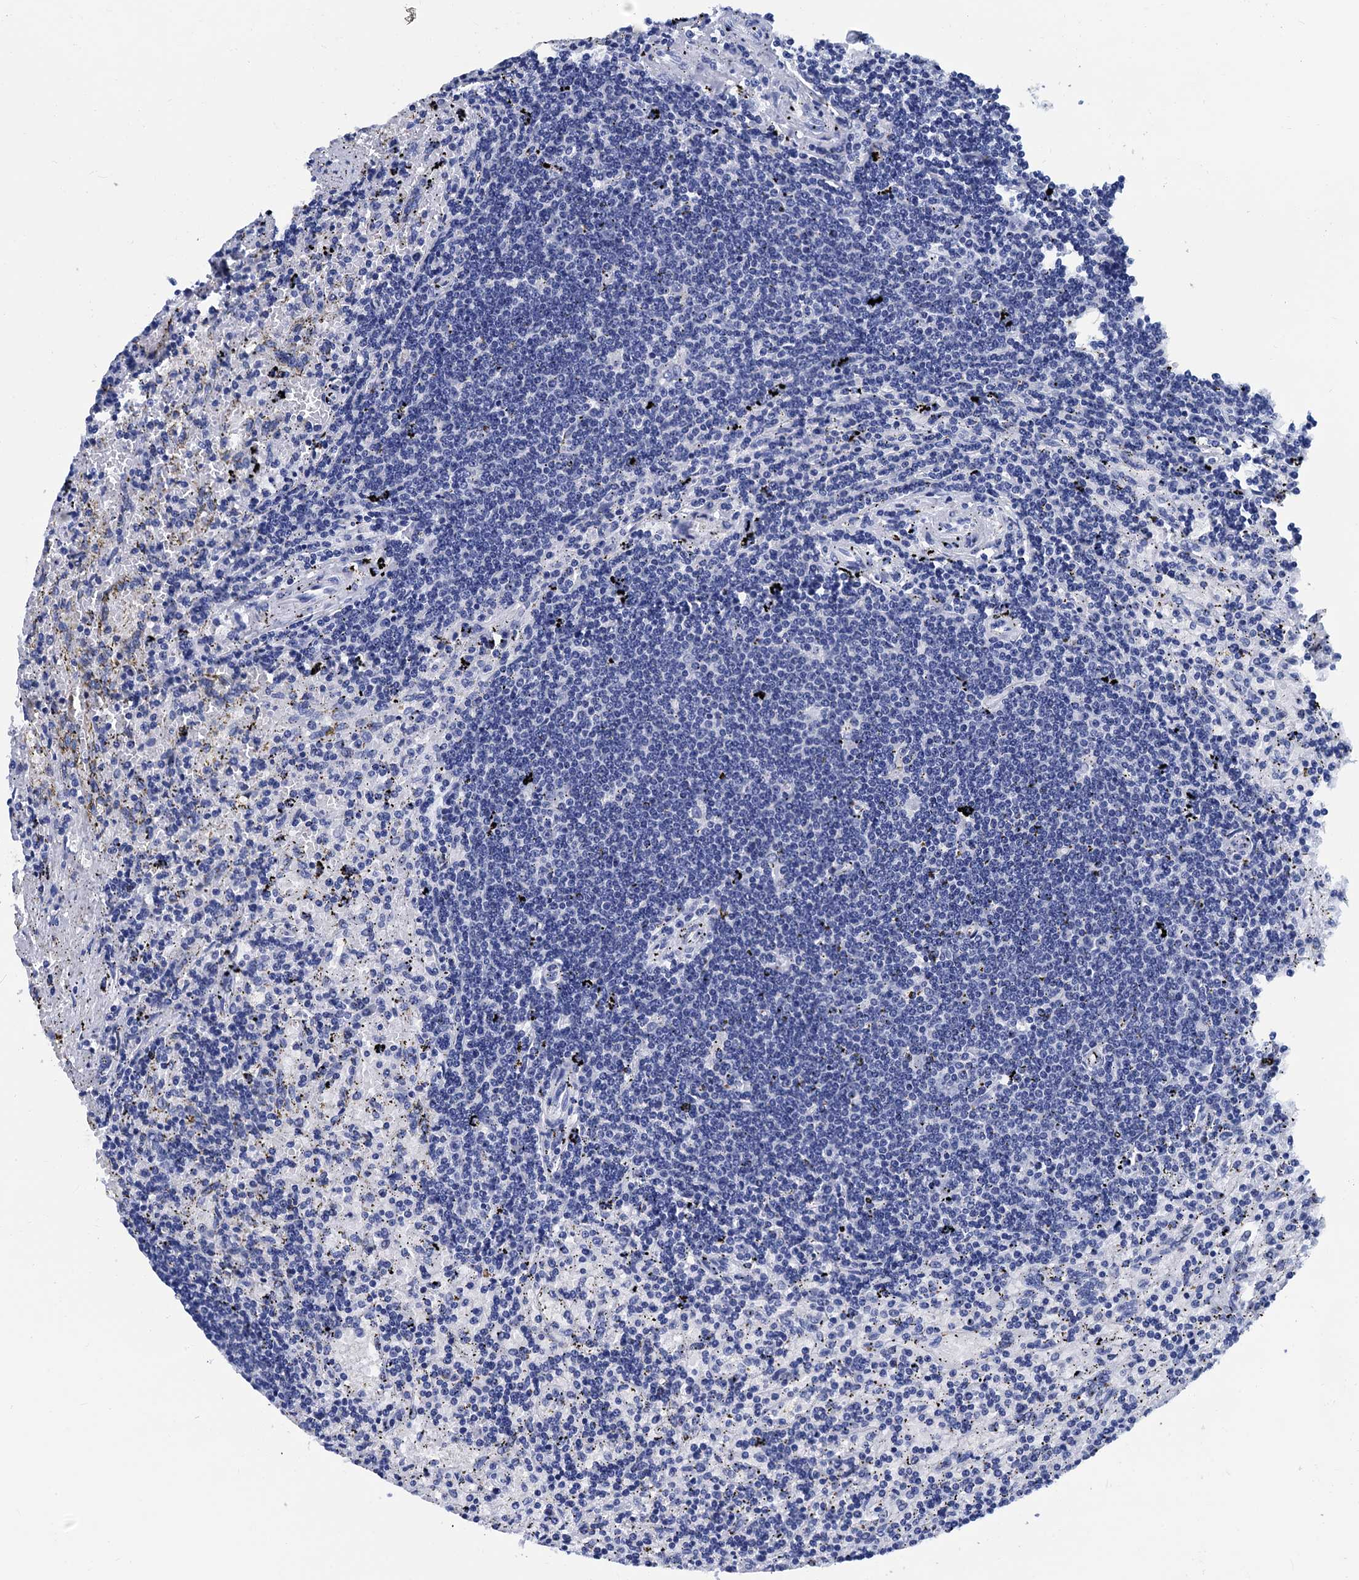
{"staining": {"intensity": "negative", "quantity": "none", "location": "none"}, "tissue": "lymphoma", "cell_type": "Tumor cells", "image_type": "cancer", "snomed": [{"axis": "morphology", "description": "Malignant lymphoma, non-Hodgkin's type, Low grade"}, {"axis": "topography", "description": "Spleen"}], "caption": "Tumor cells show no significant protein positivity in lymphoma. (Stains: DAB IHC with hematoxylin counter stain, Microscopy: brightfield microscopy at high magnification).", "gene": "MYBPC3", "patient": {"sex": "male", "age": 76}}